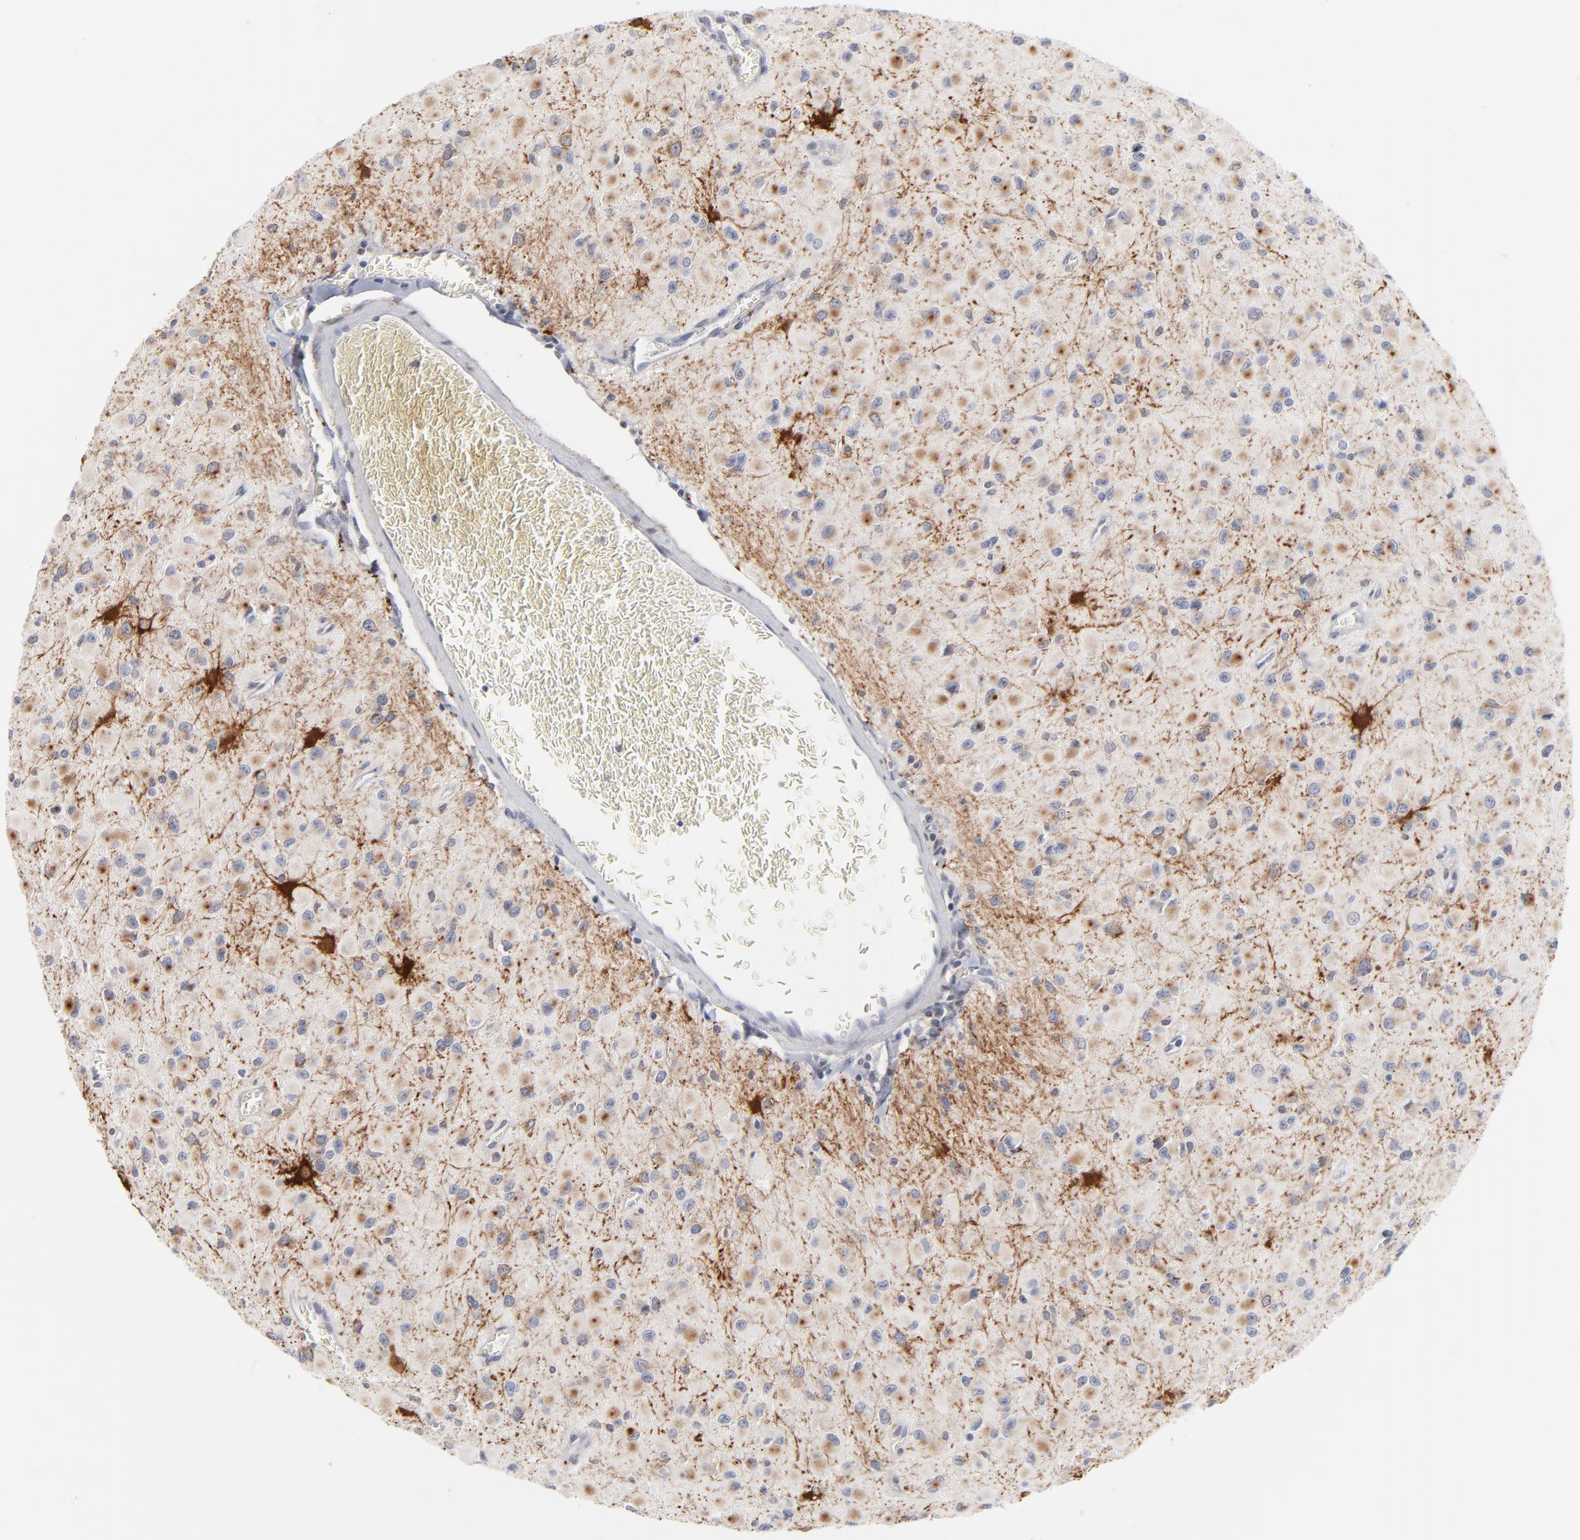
{"staining": {"intensity": "weak", "quantity": ">75%", "location": "cytoplasmic/membranous"}, "tissue": "glioma", "cell_type": "Tumor cells", "image_type": "cancer", "snomed": [{"axis": "morphology", "description": "Glioma, malignant, Low grade"}, {"axis": "topography", "description": "Brain"}], "caption": "About >75% of tumor cells in human malignant glioma (low-grade) display weak cytoplasmic/membranous protein expression as visualized by brown immunohistochemical staining.", "gene": "AURKA", "patient": {"sex": "male", "age": 42}}